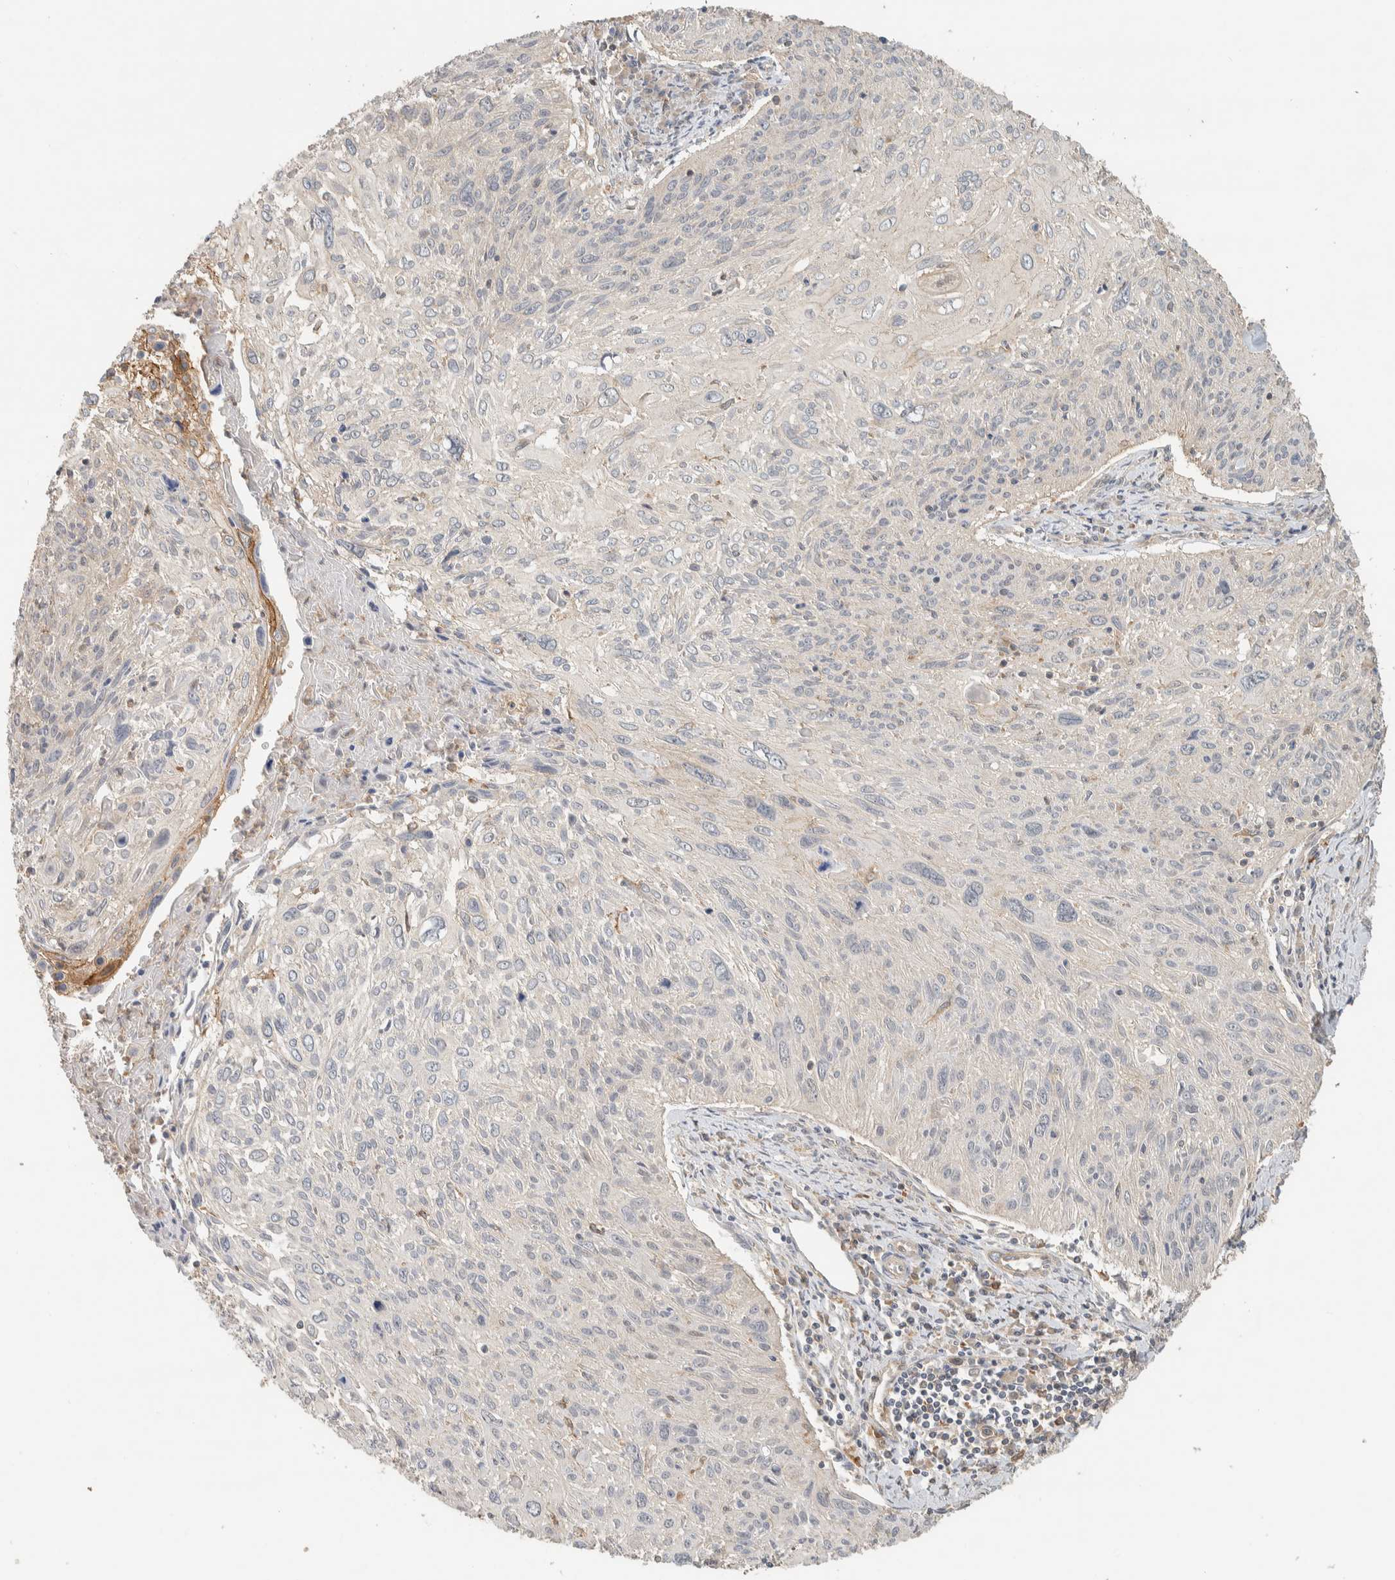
{"staining": {"intensity": "weak", "quantity": "<25%", "location": "cytoplasmic/membranous"}, "tissue": "cervical cancer", "cell_type": "Tumor cells", "image_type": "cancer", "snomed": [{"axis": "morphology", "description": "Squamous cell carcinoma, NOS"}, {"axis": "topography", "description": "Cervix"}], "caption": "The photomicrograph reveals no staining of tumor cells in cervical squamous cell carcinoma.", "gene": "RAB11FIP1", "patient": {"sex": "female", "age": 51}}